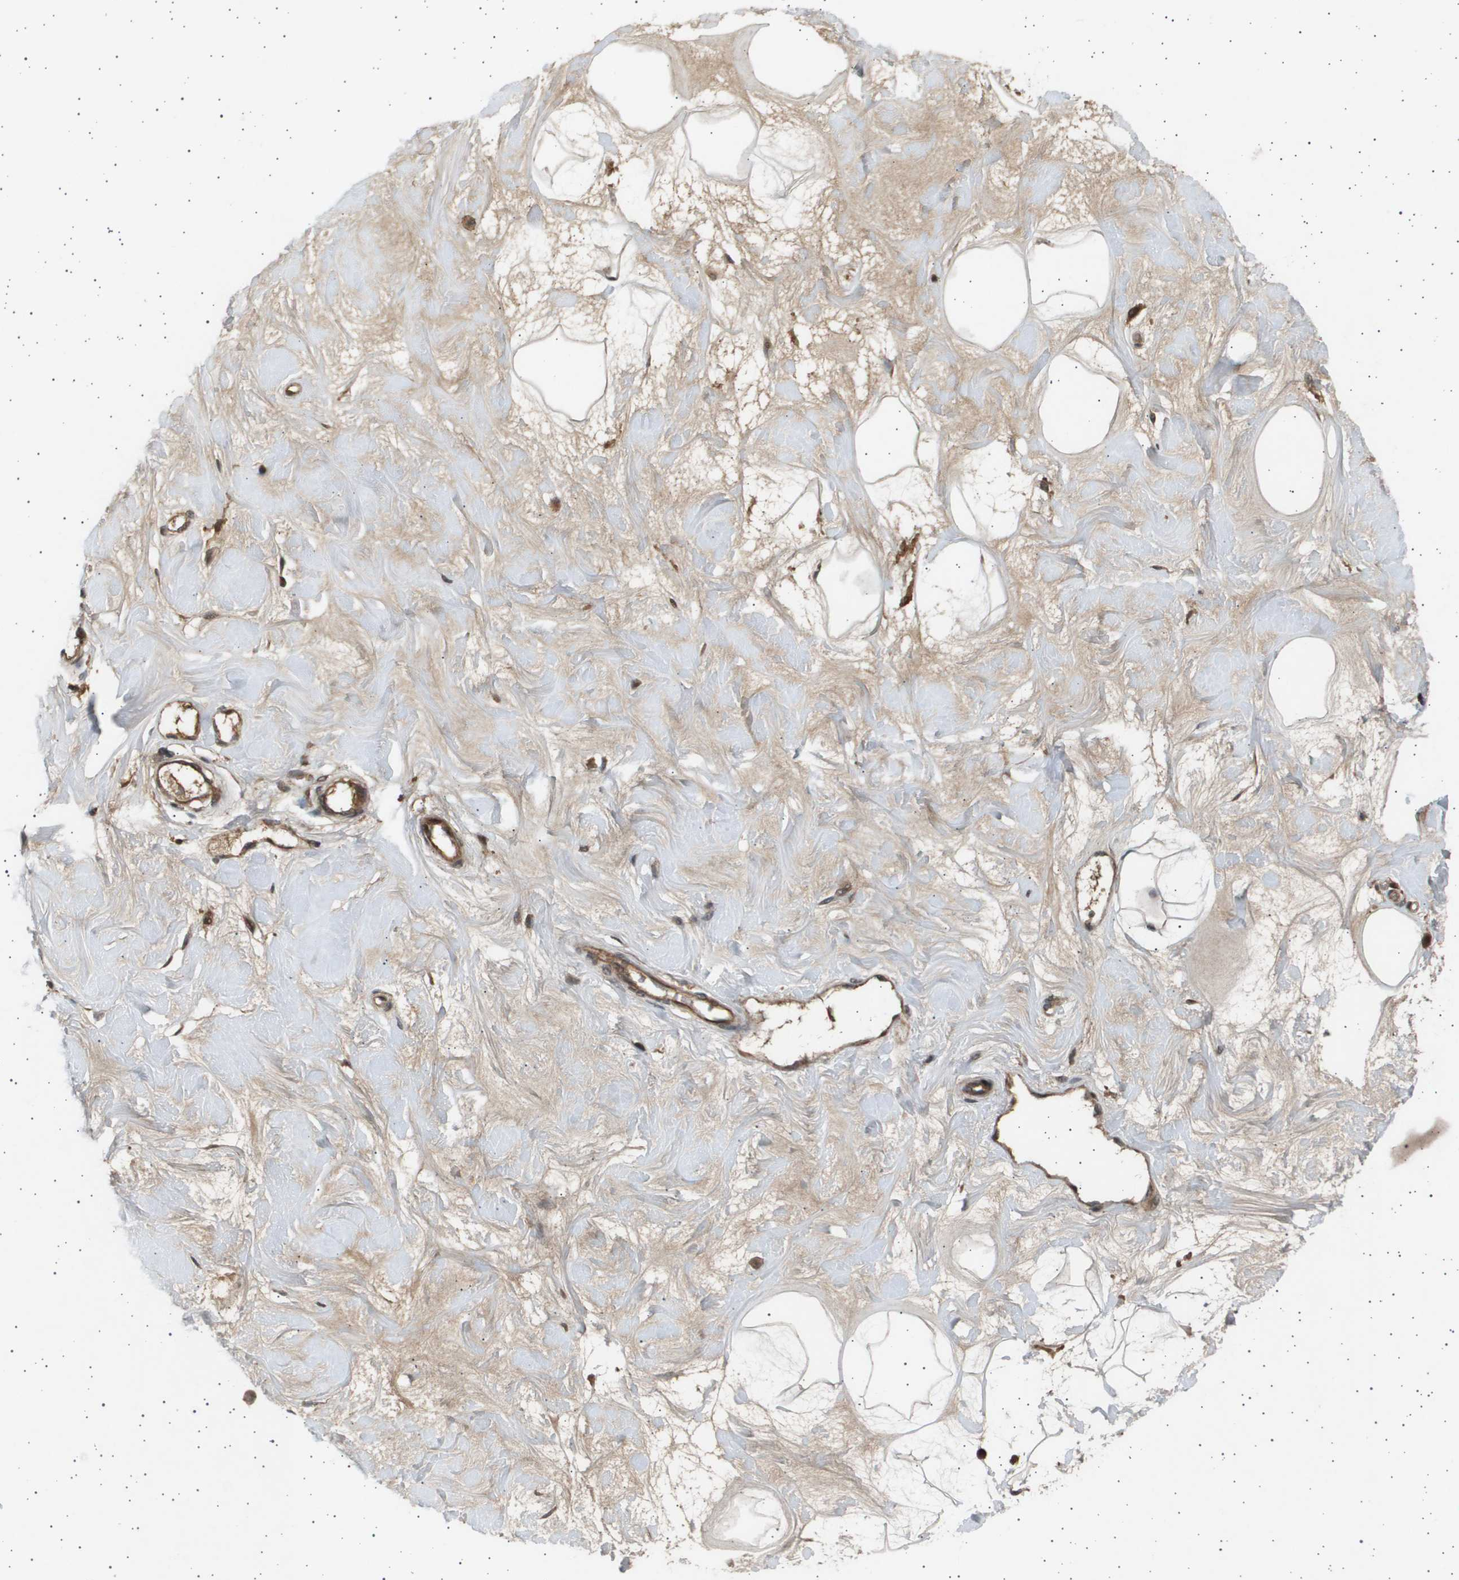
{"staining": {"intensity": "weak", "quantity": "25%-75%", "location": "cytoplasmic/membranous"}, "tissue": "breast", "cell_type": "Adipocytes", "image_type": "normal", "snomed": [{"axis": "morphology", "description": "Normal tissue, NOS"}, {"axis": "morphology", "description": "Lobular carcinoma"}, {"axis": "topography", "description": "Breast"}], "caption": "IHC photomicrograph of normal breast: breast stained using immunohistochemistry (IHC) shows low levels of weak protein expression localized specifically in the cytoplasmic/membranous of adipocytes, appearing as a cytoplasmic/membranous brown color.", "gene": "TNRC6A", "patient": {"sex": "female", "age": 59}}